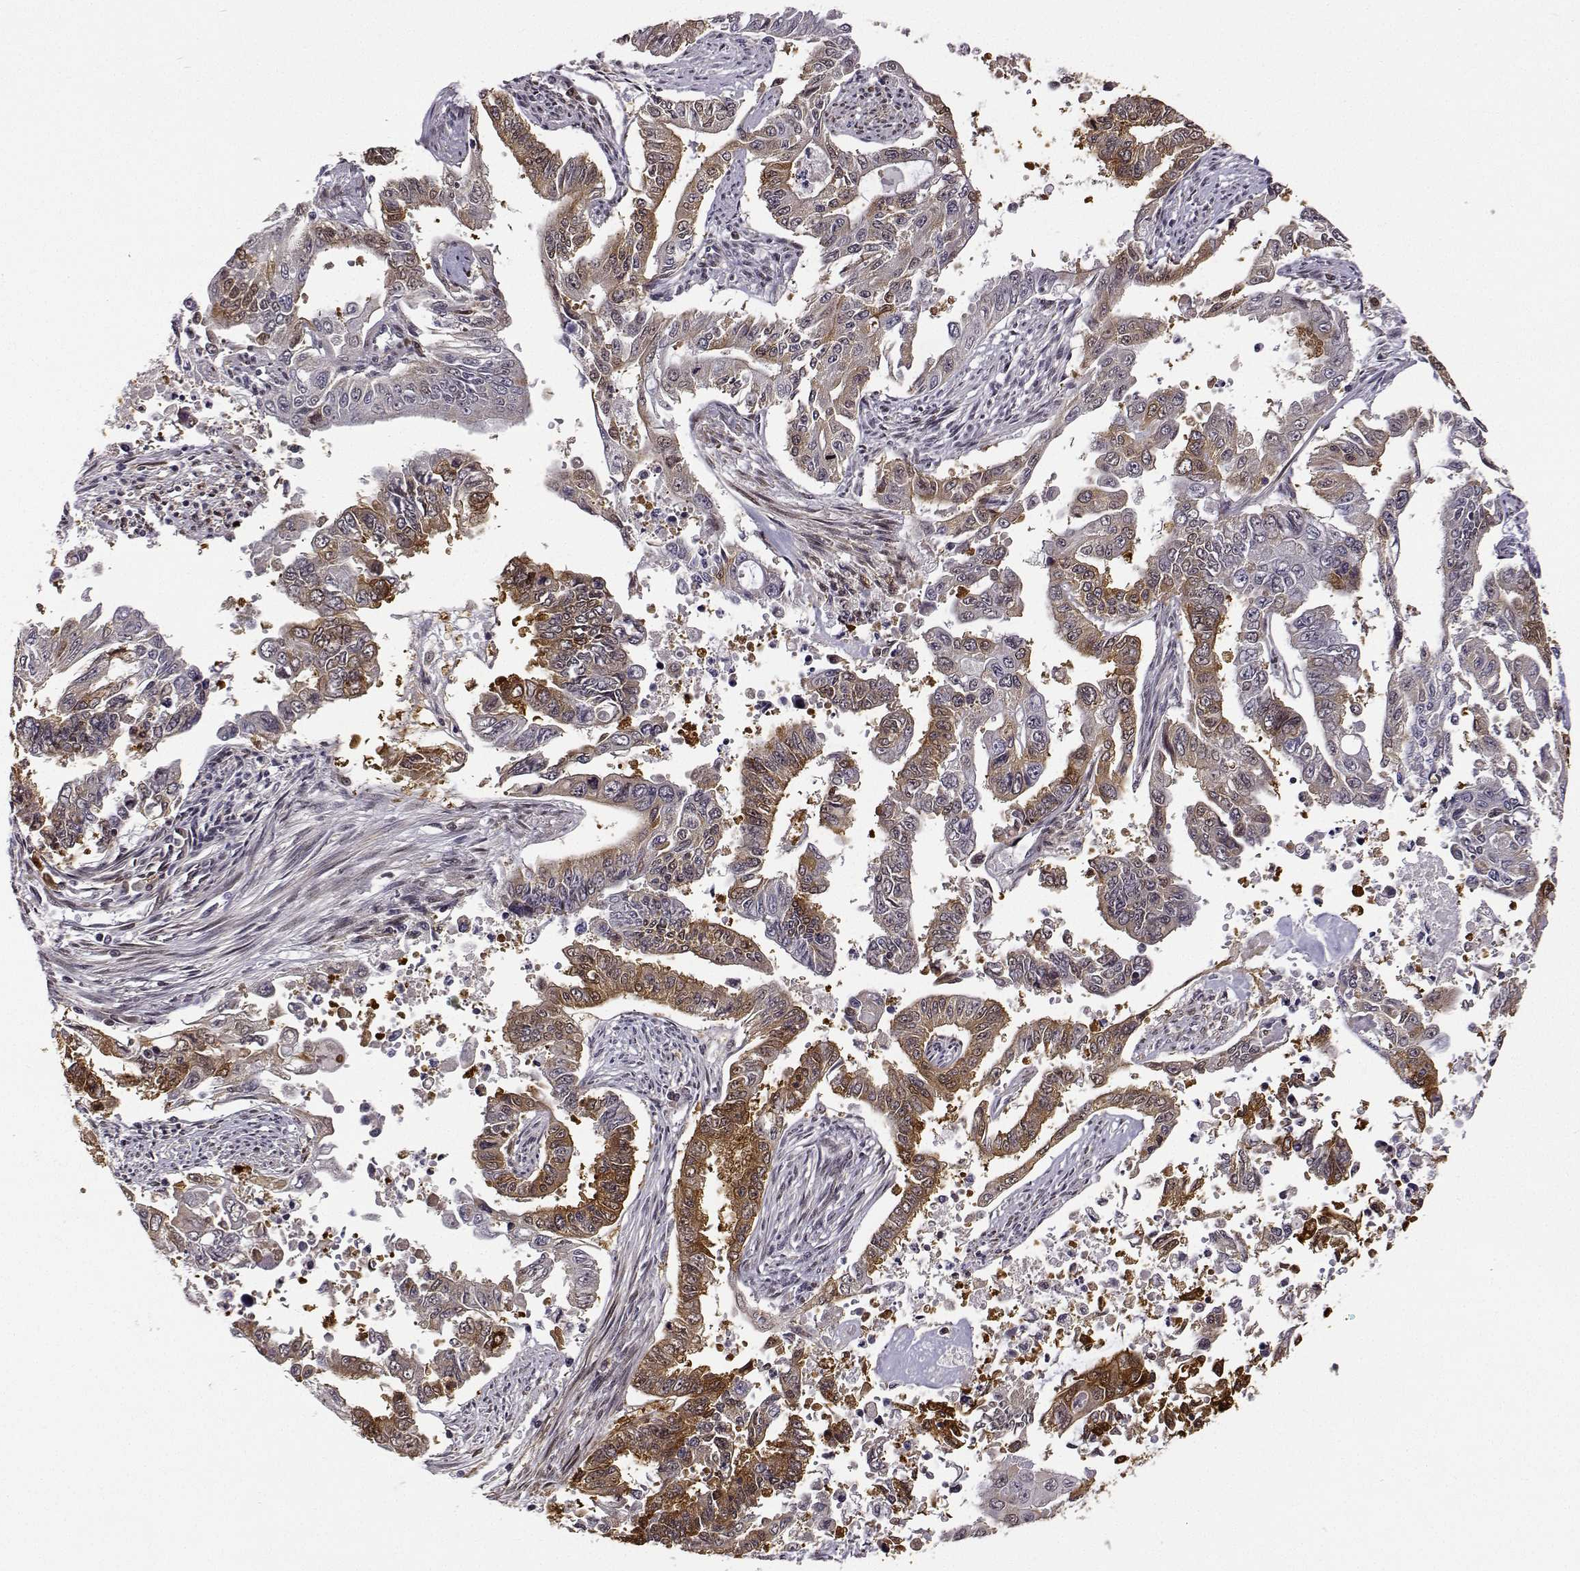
{"staining": {"intensity": "moderate", "quantity": "25%-75%", "location": "cytoplasmic/membranous"}, "tissue": "endometrial cancer", "cell_type": "Tumor cells", "image_type": "cancer", "snomed": [{"axis": "morphology", "description": "Adenocarcinoma, NOS"}, {"axis": "topography", "description": "Uterus"}], "caption": "Endometrial cancer (adenocarcinoma) stained with IHC shows moderate cytoplasmic/membranous staining in about 25%-75% of tumor cells.", "gene": "PHGDH", "patient": {"sex": "female", "age": 59}}